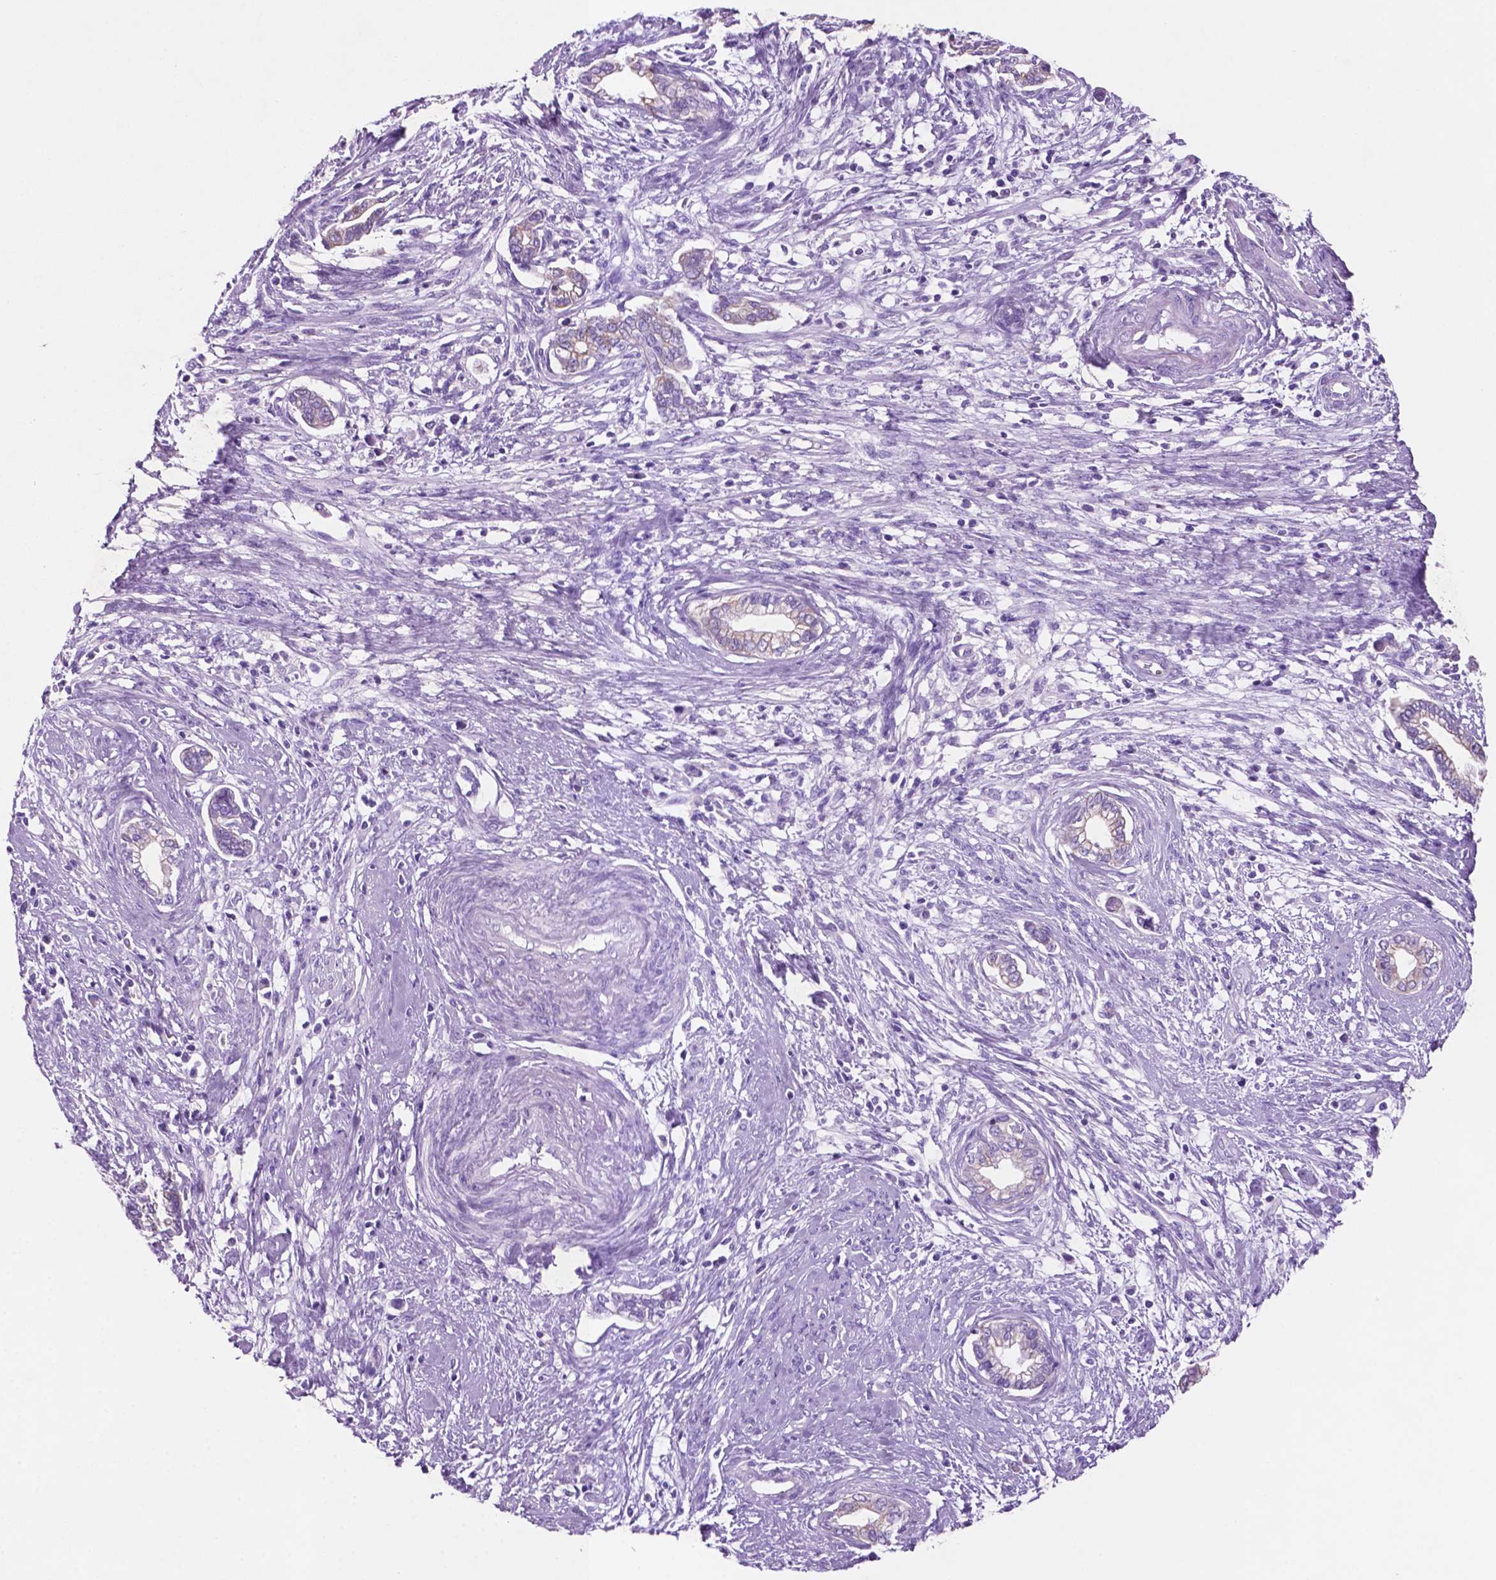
{"staining": {"intensity": "weak", "quantity": "25%-75%", "location": "cytoplasmic/membranous"}, "tissue": "cervical cancer", "cell_type": "Tumor cells", "image_type": "cancer", "snomed": [{"axis": "morphology", "description": "Adenocarcinoma, NOS"}, {"axis": "topography", "description": "Cervix"}], "caption": "A micrograph showing weak cytoplasmic/membranous positivity in approximately 25%-75% of tumor cells in adenocarcinoma (cervical), as visualized by brown immunohistochemical staining.", "gene": "POU4F1", "patient": {"sex": "female", "age": 62}}